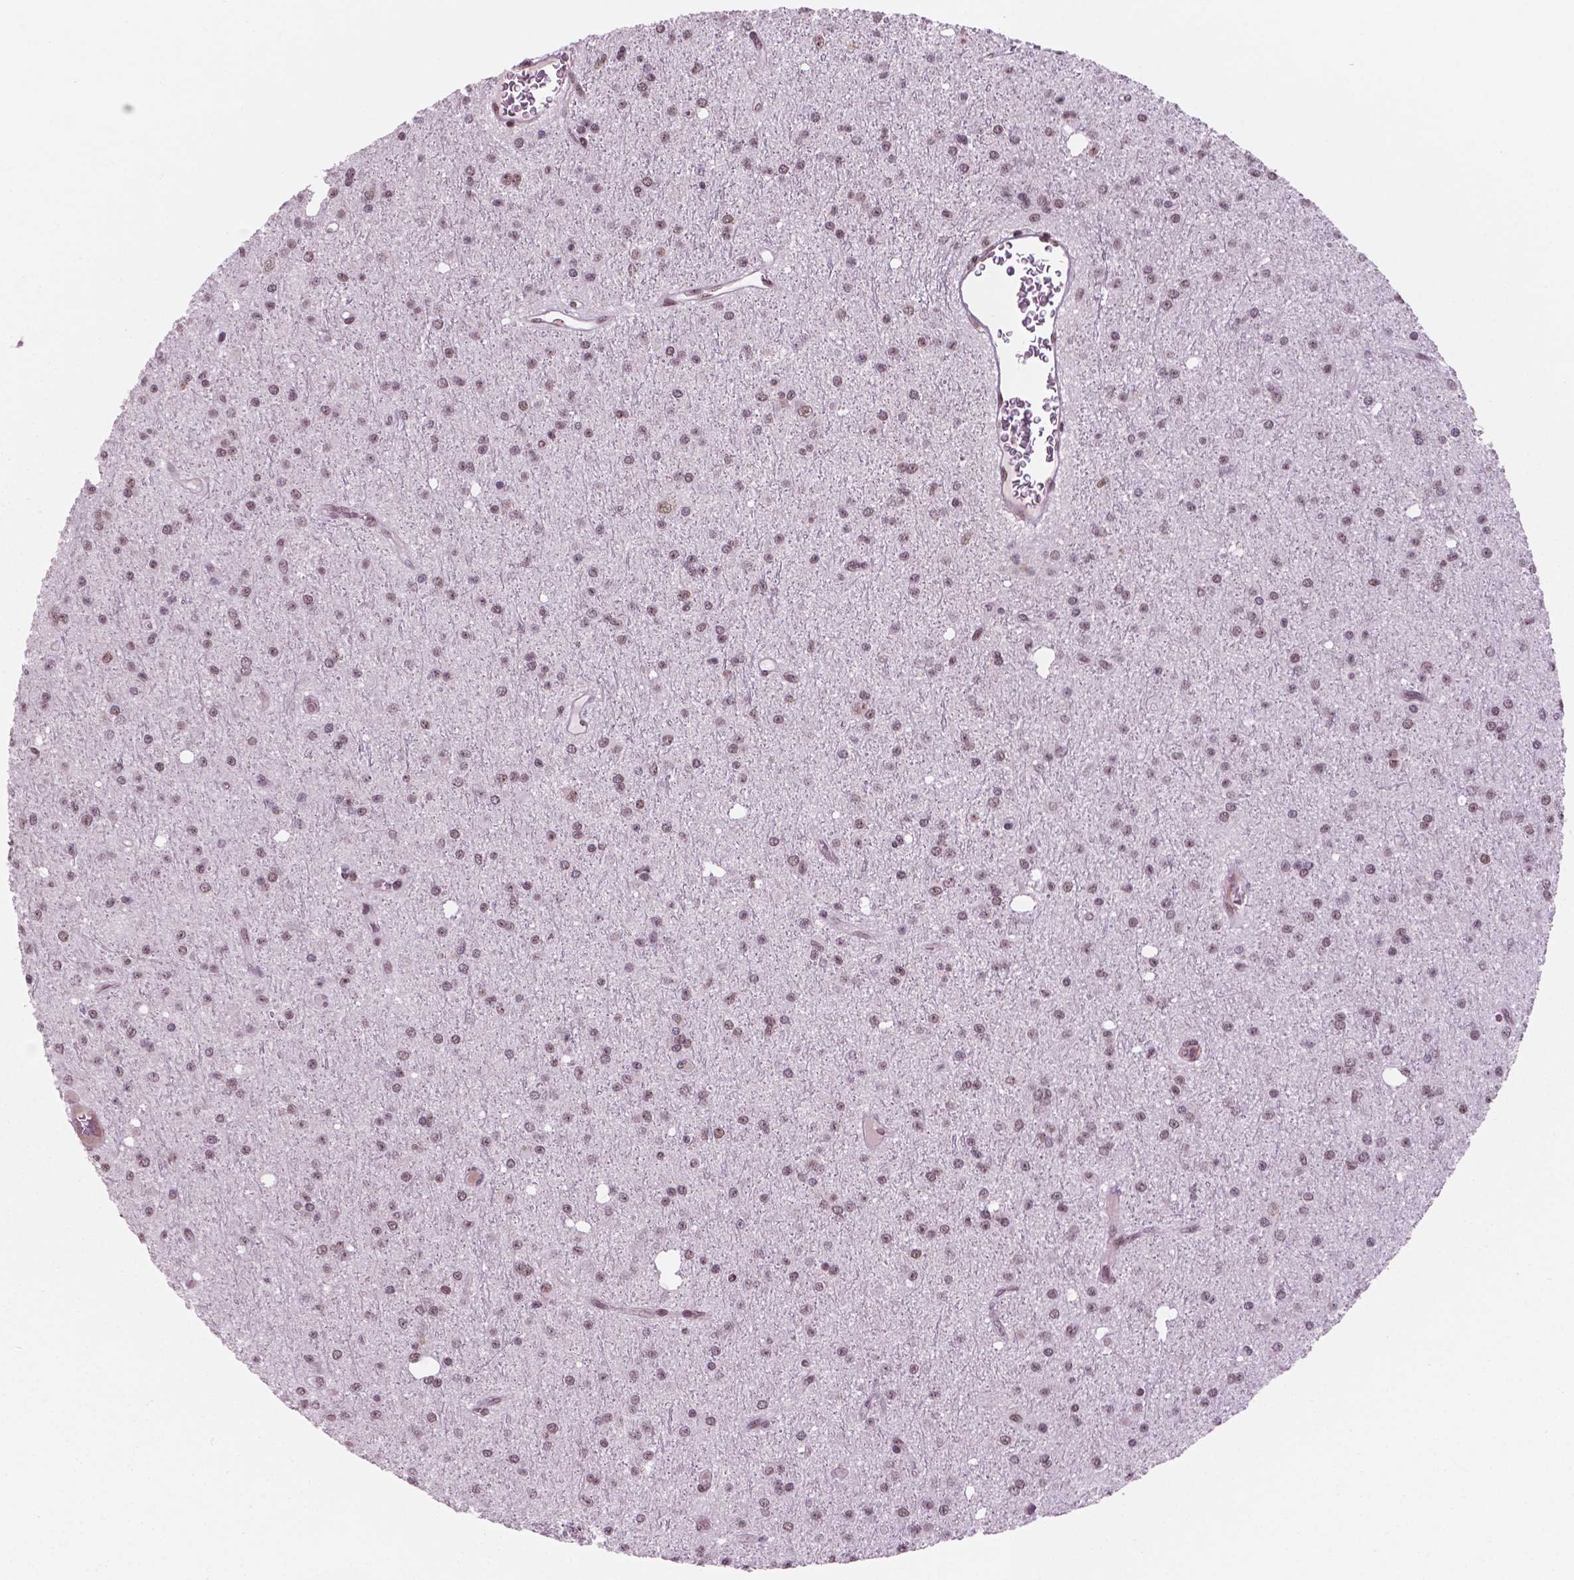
{"staining": {"intensity": "moderate", "quantity": "25%-75%", "location": "nuclear"}, "tissue": "glioma", "cell_type": "Tumor cells", "image_type": "cancer", "snomed": [{"axis": "morphology", "description": "Glioma, malignant, Low grade"}, {"axis": "topography", "description": "Brain"}], "caption": "Malignant glioma (low-grade) tissue demonstrates moderate nuclear expression in about 25%-75% of tumor cells, visualized by immunohistochemistry. Nuclei are stained in blue.", "gene": "POLR2E", "patient": {"sex": "male", "age": 27}}